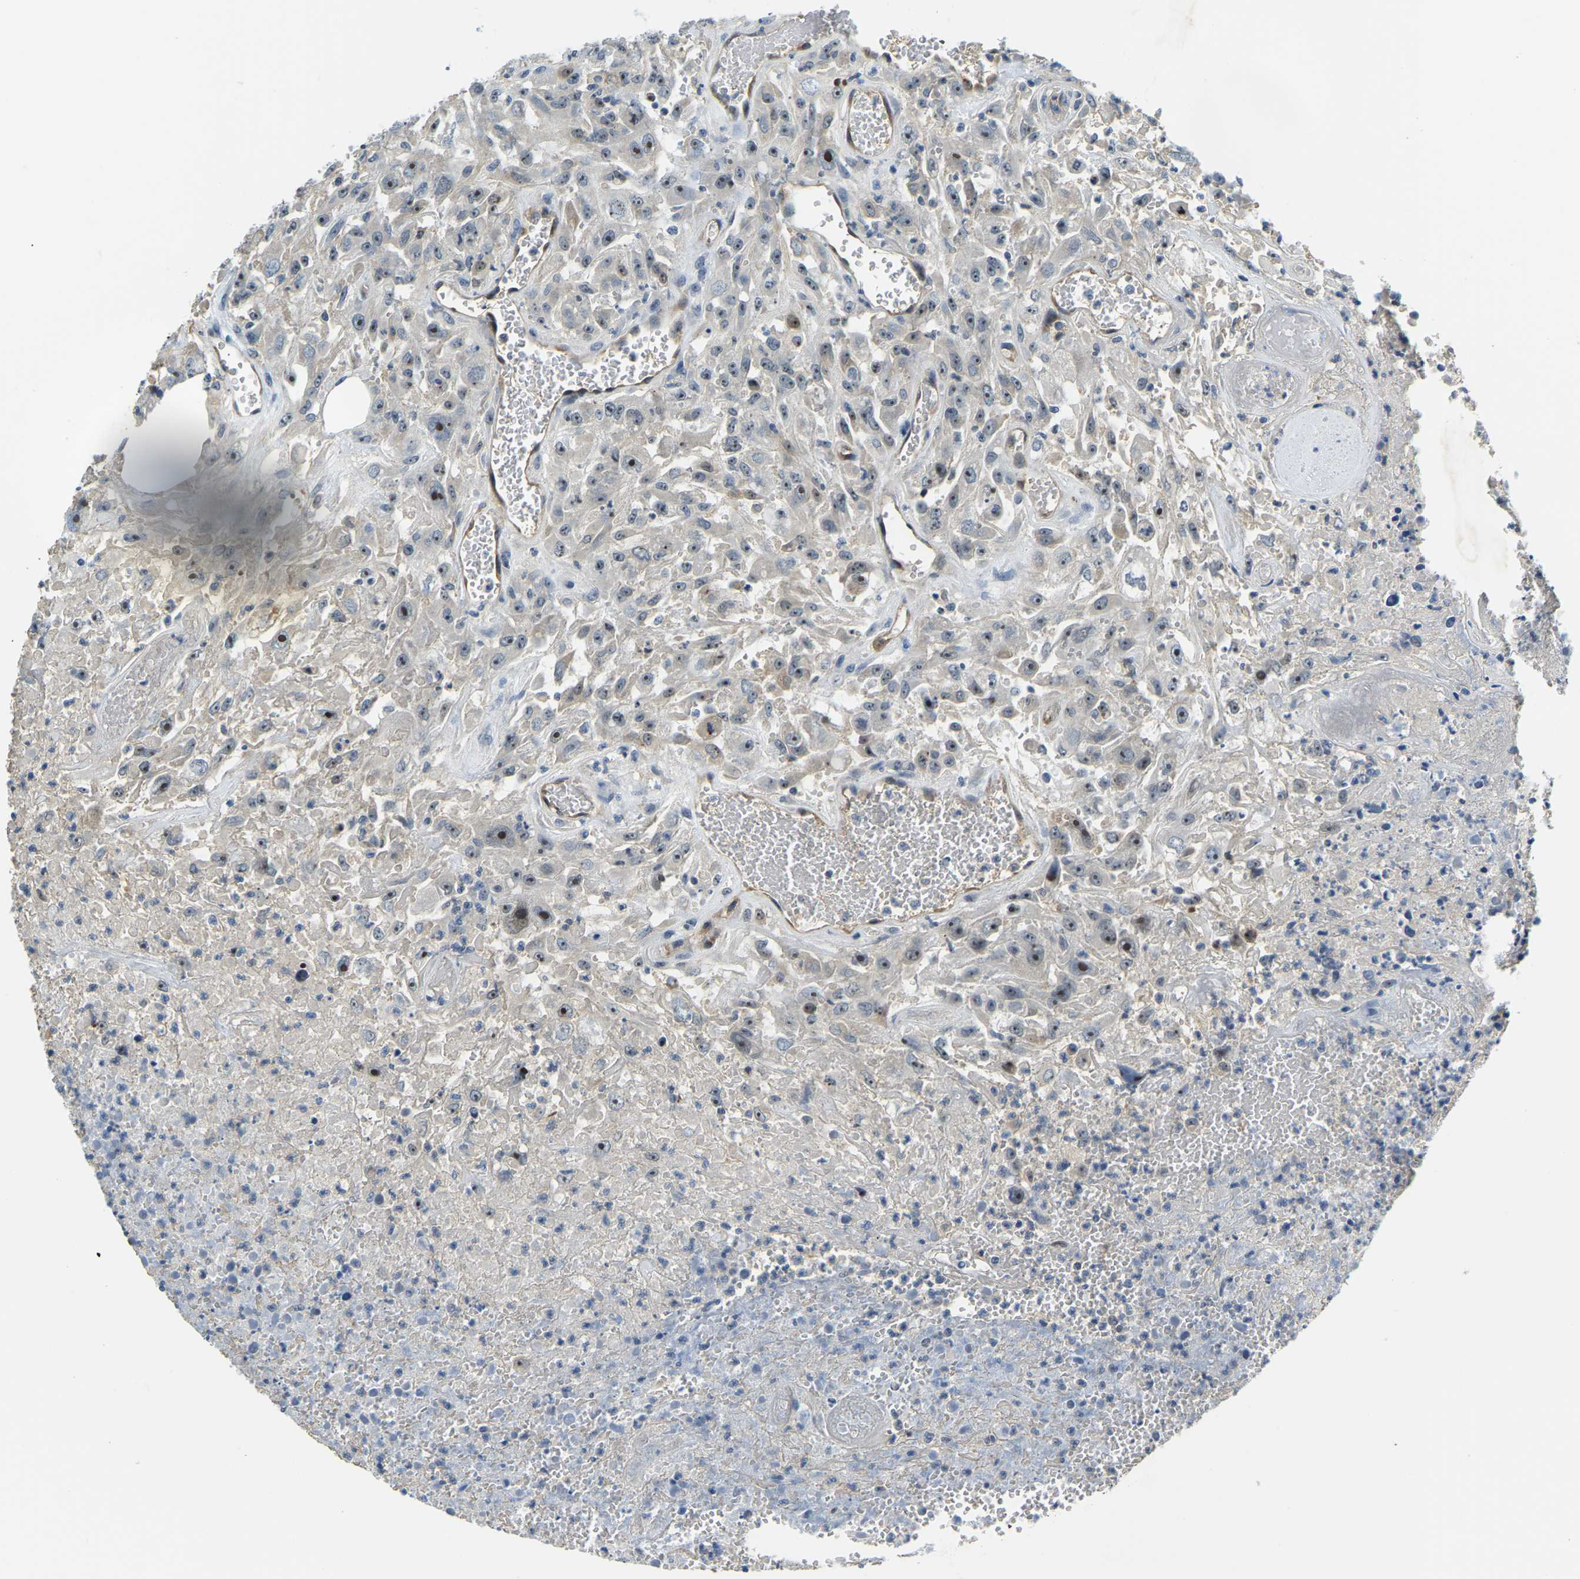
{"staining": {"intensity": "strong", "quantity": "25%-75%", "location": "nuclear"}, "tissue": "urothelial cancer", "cell_type": "Tumor cells", "image_type": "cancer", "snomed": [{"axis": "morphology", "description": "Urothelial carcinoma, High grade"}, {"axis": "topography", "description": "Urinary bladder"}], "caption": "About 25%-75% of tumor cells in urothelial carcinoma (high-grade) show strong nuclear protein expression as visualized by brown immunohistochemical staining.", "gene": "RRP1", "patient": {"sex": "male", "age": 46}}